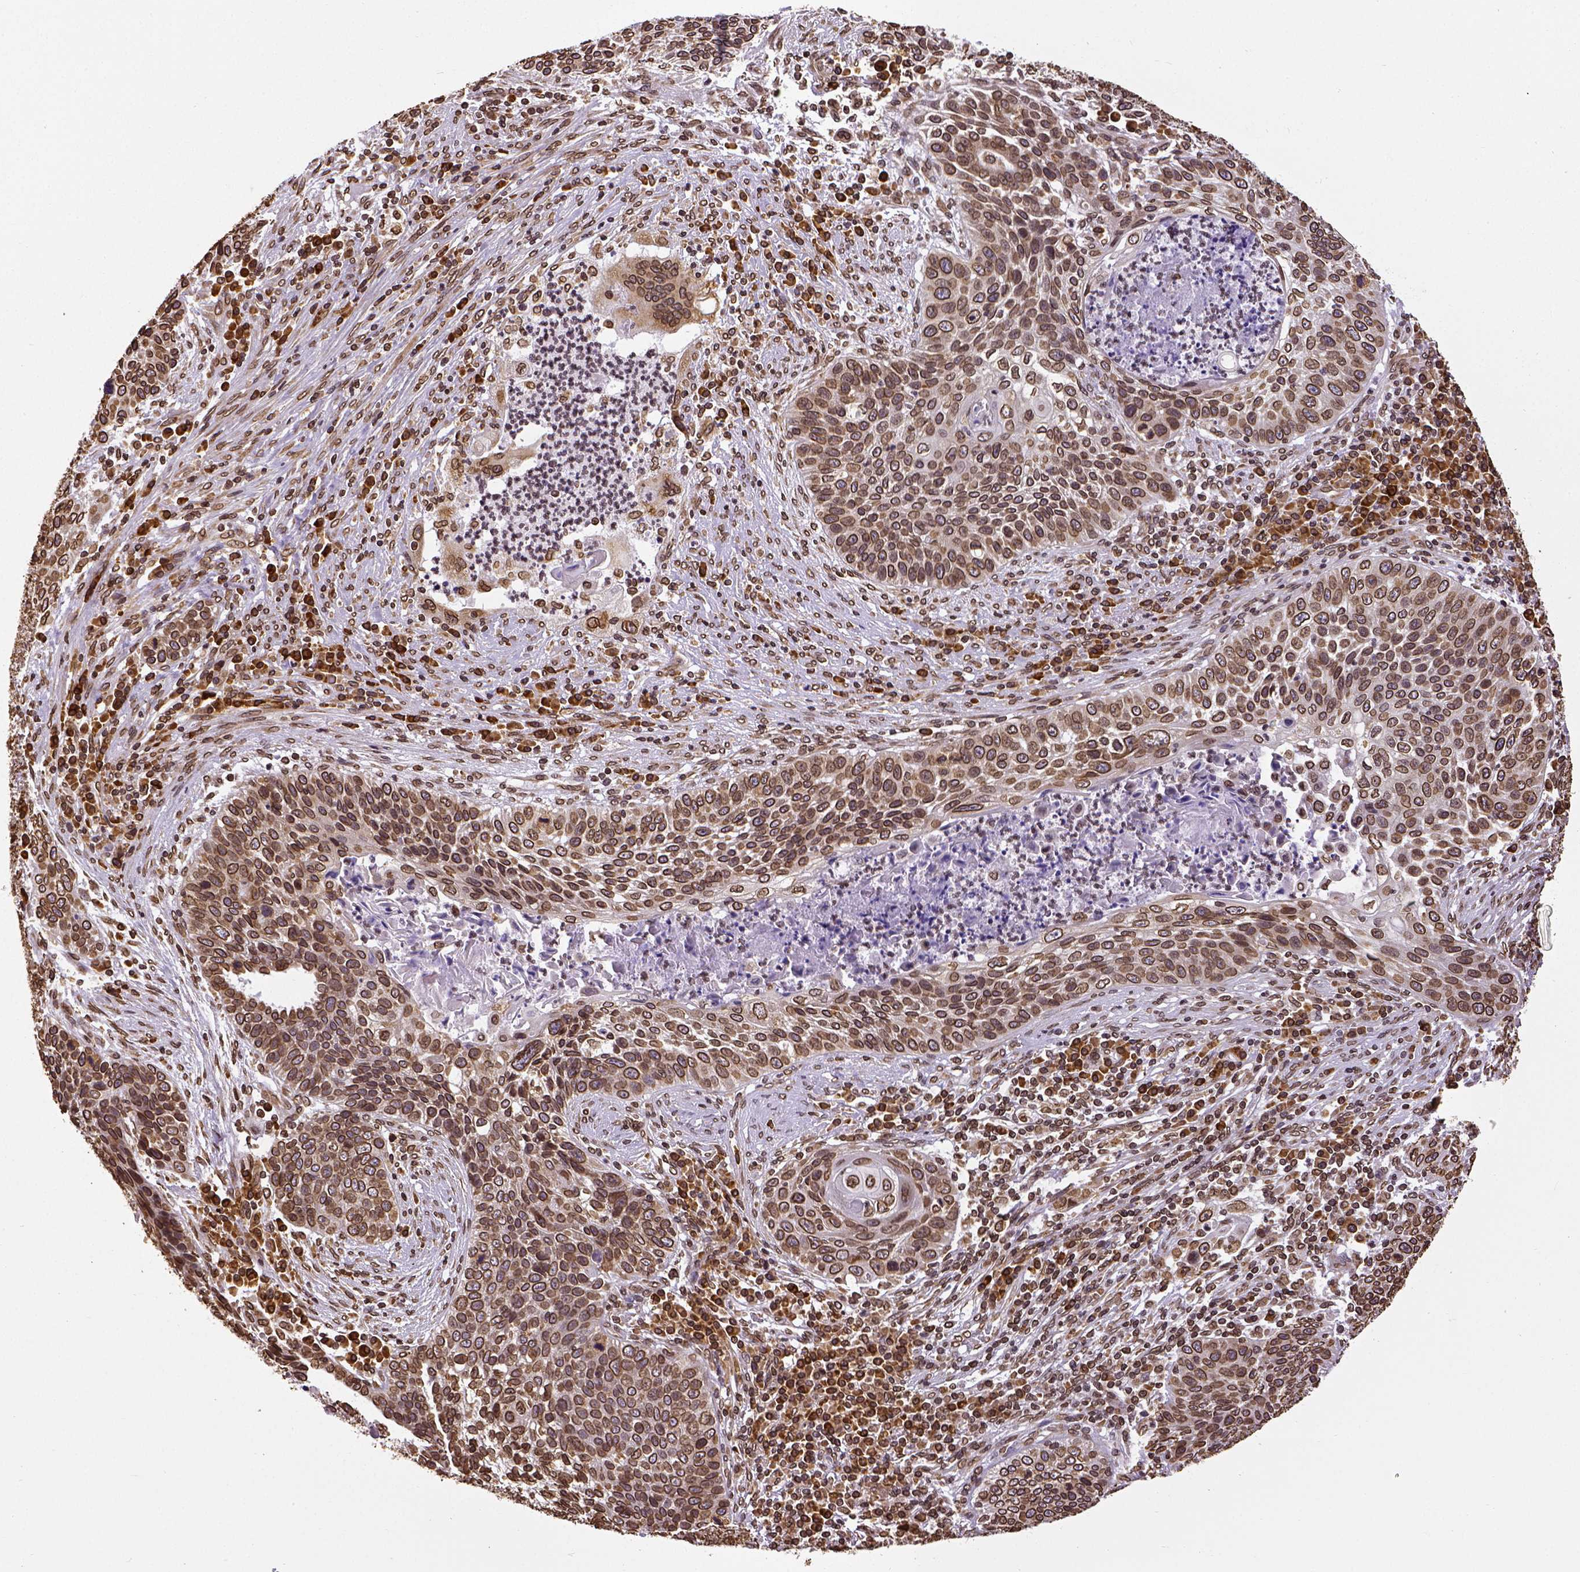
{"staining": {"intensity": "strong", "quantity": ">75%", "location": "cytoplasmic/membranous,nuclear"}, "tissue": "lung cancer", "cell_type": "Tumor cells", "image_type": "cancer", "snomed": [{"axis": "morphology", "description": "Squamous cell carcinoma, NOS"}, {"axis": "morphology", "description": "Squamous cell carcinoma, metastatic, NOS"}, {"axis": "topography", "description": "Lung"}, {"axis": "topography", "description": "Pleura, NOS"}], "caption": "This photomicrograph demonstrates immunohistochemistry (IHC) staining of human lung squamous cell carcinoma, with high strong cytoplasmic/membranous and nuclear positivity in approximately >75% of tumor cells.", "gene": "MTDH", "patient": {"sex": "male", "age": 72}}